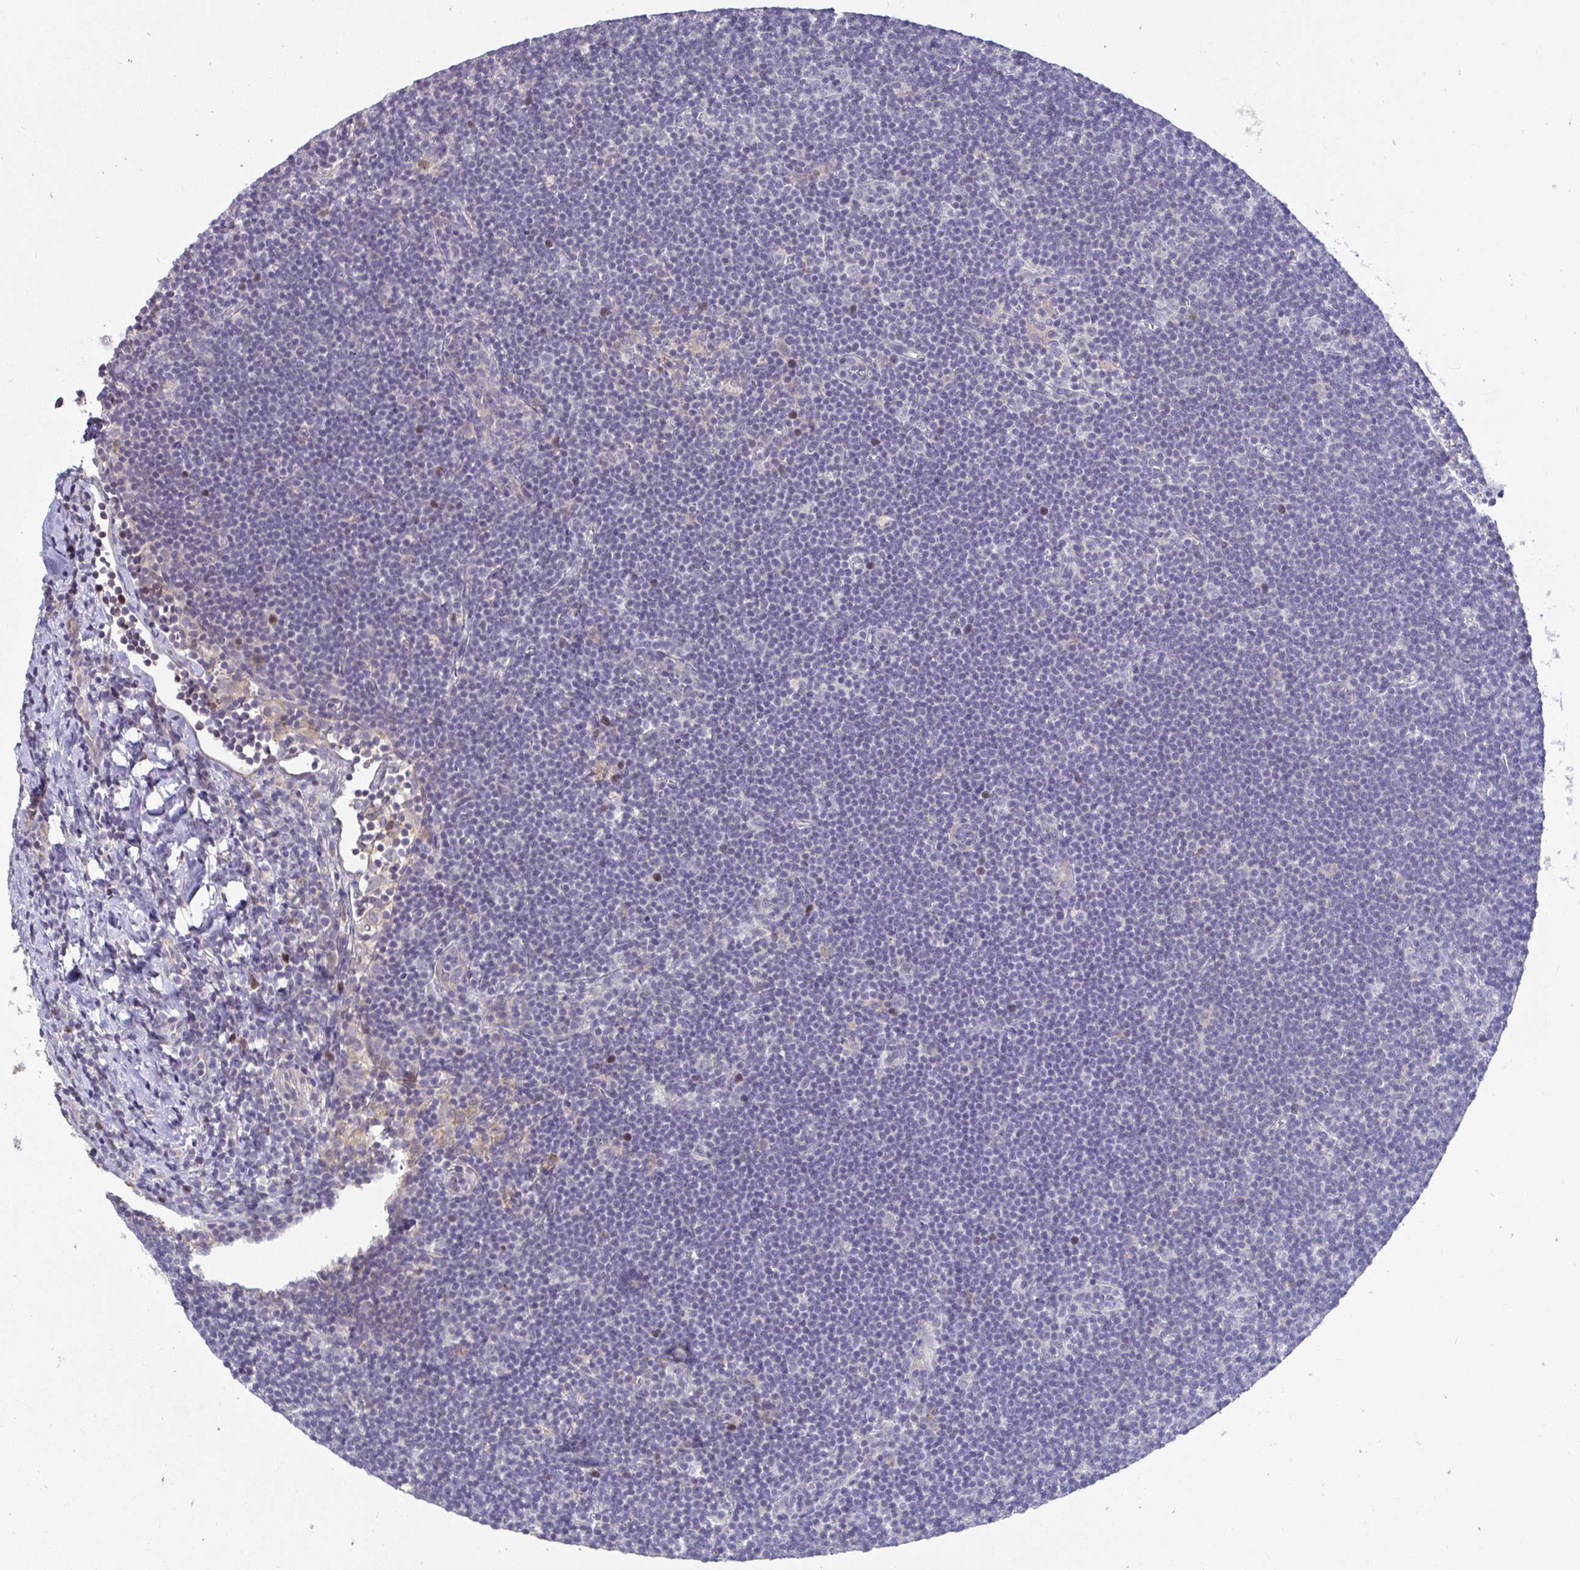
{"staining": {"intensity": "negative", "quantity": "none", "location": "none"}, "tissue": "lymphoma", "cell_type": "Tumor cells", "image_type": "cancer", "snomed": [{"axis": "morphology", "description": "Malignant lymphoma, non-Hodgkin's type, Low grade"}, {"axis": "topography", "description": "Lymph node"}], "caption": "High power microscopy photomicrograph of an IHC photomicrograph of lymphoma, revealing no significant expression in tumor cells.", "gene": "ANLN", "patient": {"sex": "female", "age": 73}}